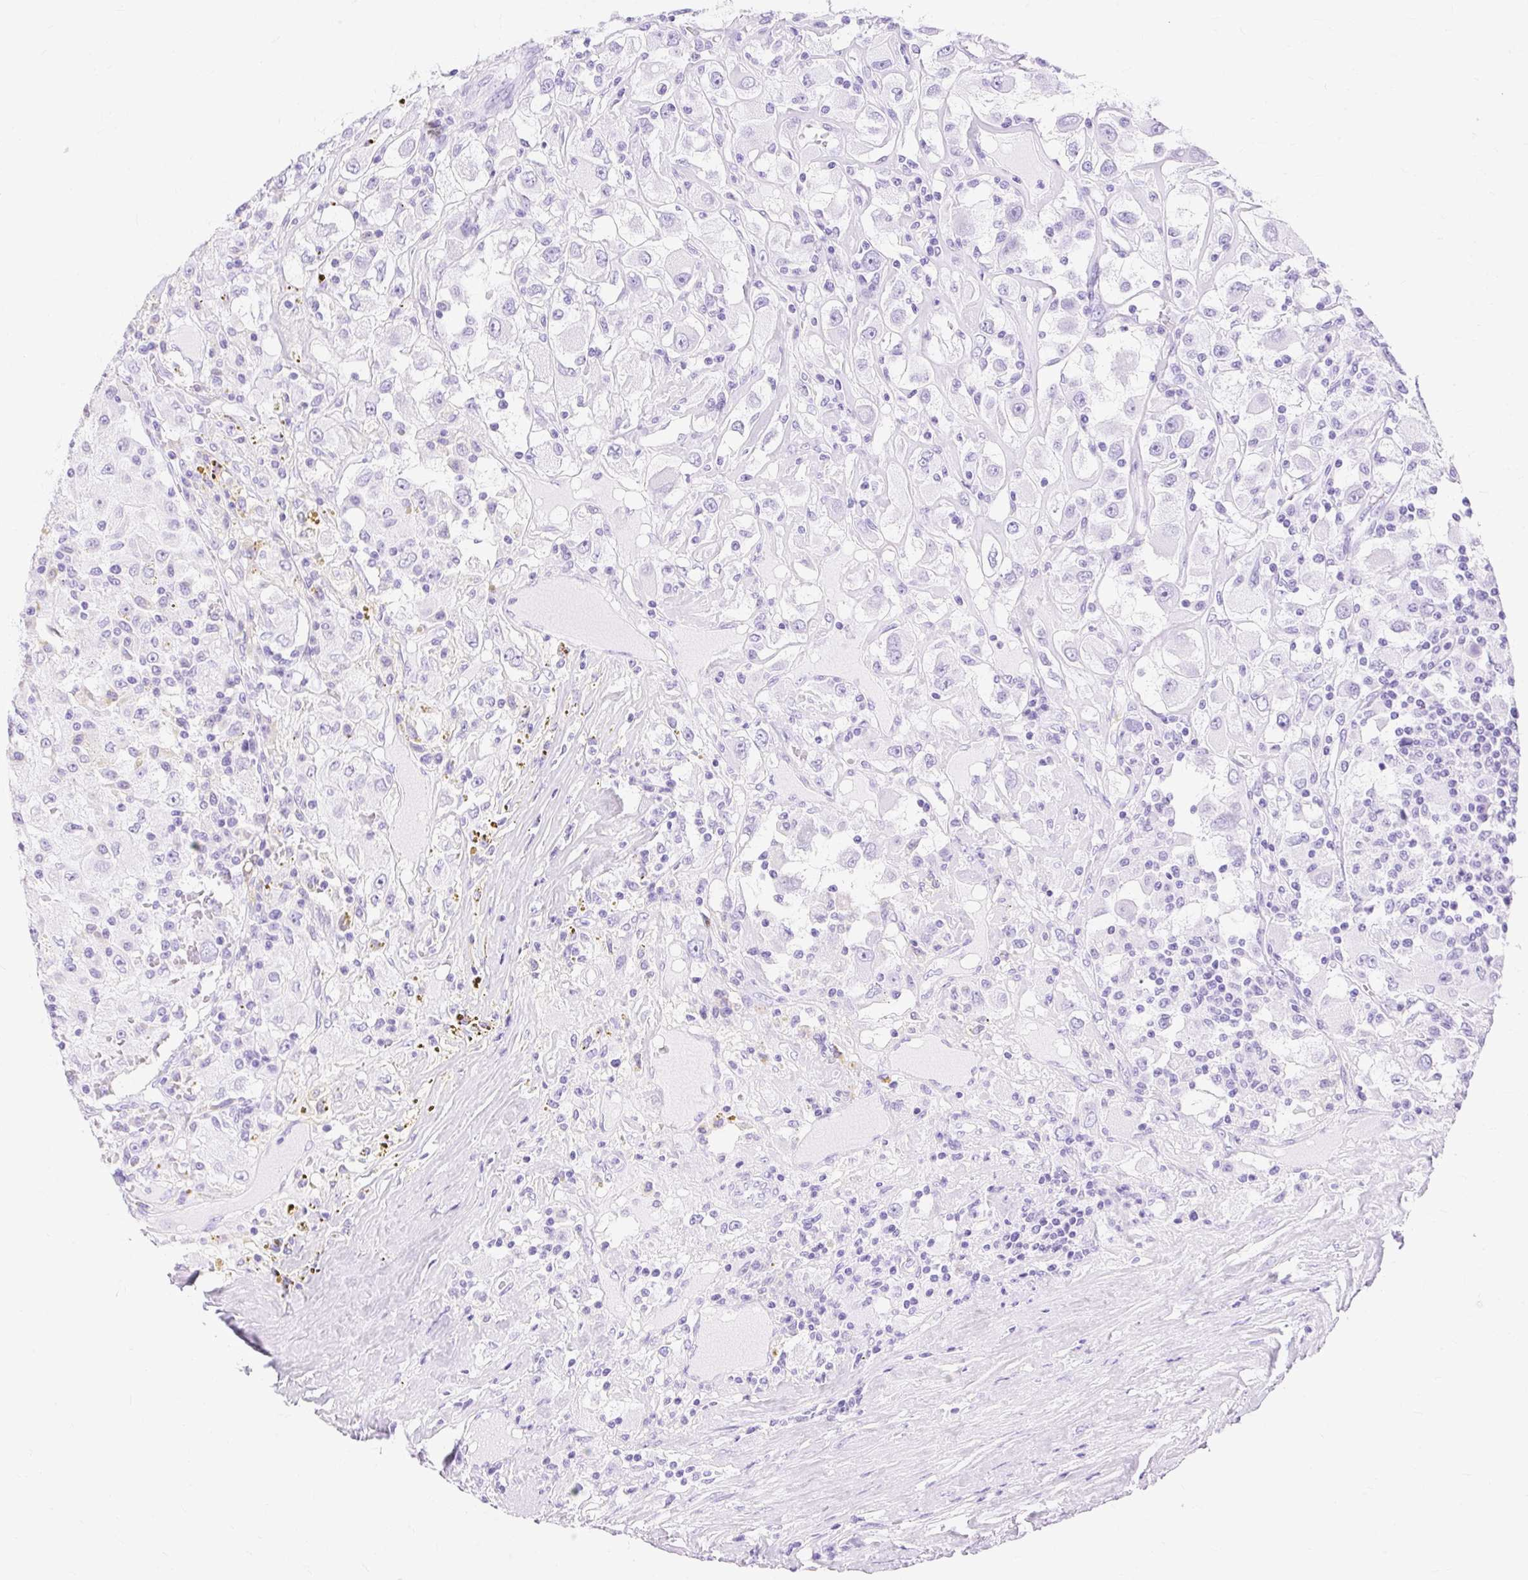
{"staining": {"intensity": "negative", "quantity": "none", "location": "none"}, "tissue": "renal cancer", "cell_type": "Tumor cells", "image_type": "cancer", "snomed": [{"axis": "morphology", "description": "Adenocarcinoma, NOS"}, {"axis": "topography", "description": "Kidney"}], "caption": "Immunohistochemistry micrograph of neoplastic tissue: renal cancer (adenocarcinoma) stained with DAB (3,3'-diaminobenzidine) shows no significant protein expression in tumor cells. (Stains: DAB immunohistochemistry (IHC) with hematoxylin counter stain, Microscopy: brightfield microscopy at high magnification).", "gene": "MBP", "patient": {"sex": "female", "age": 67}}